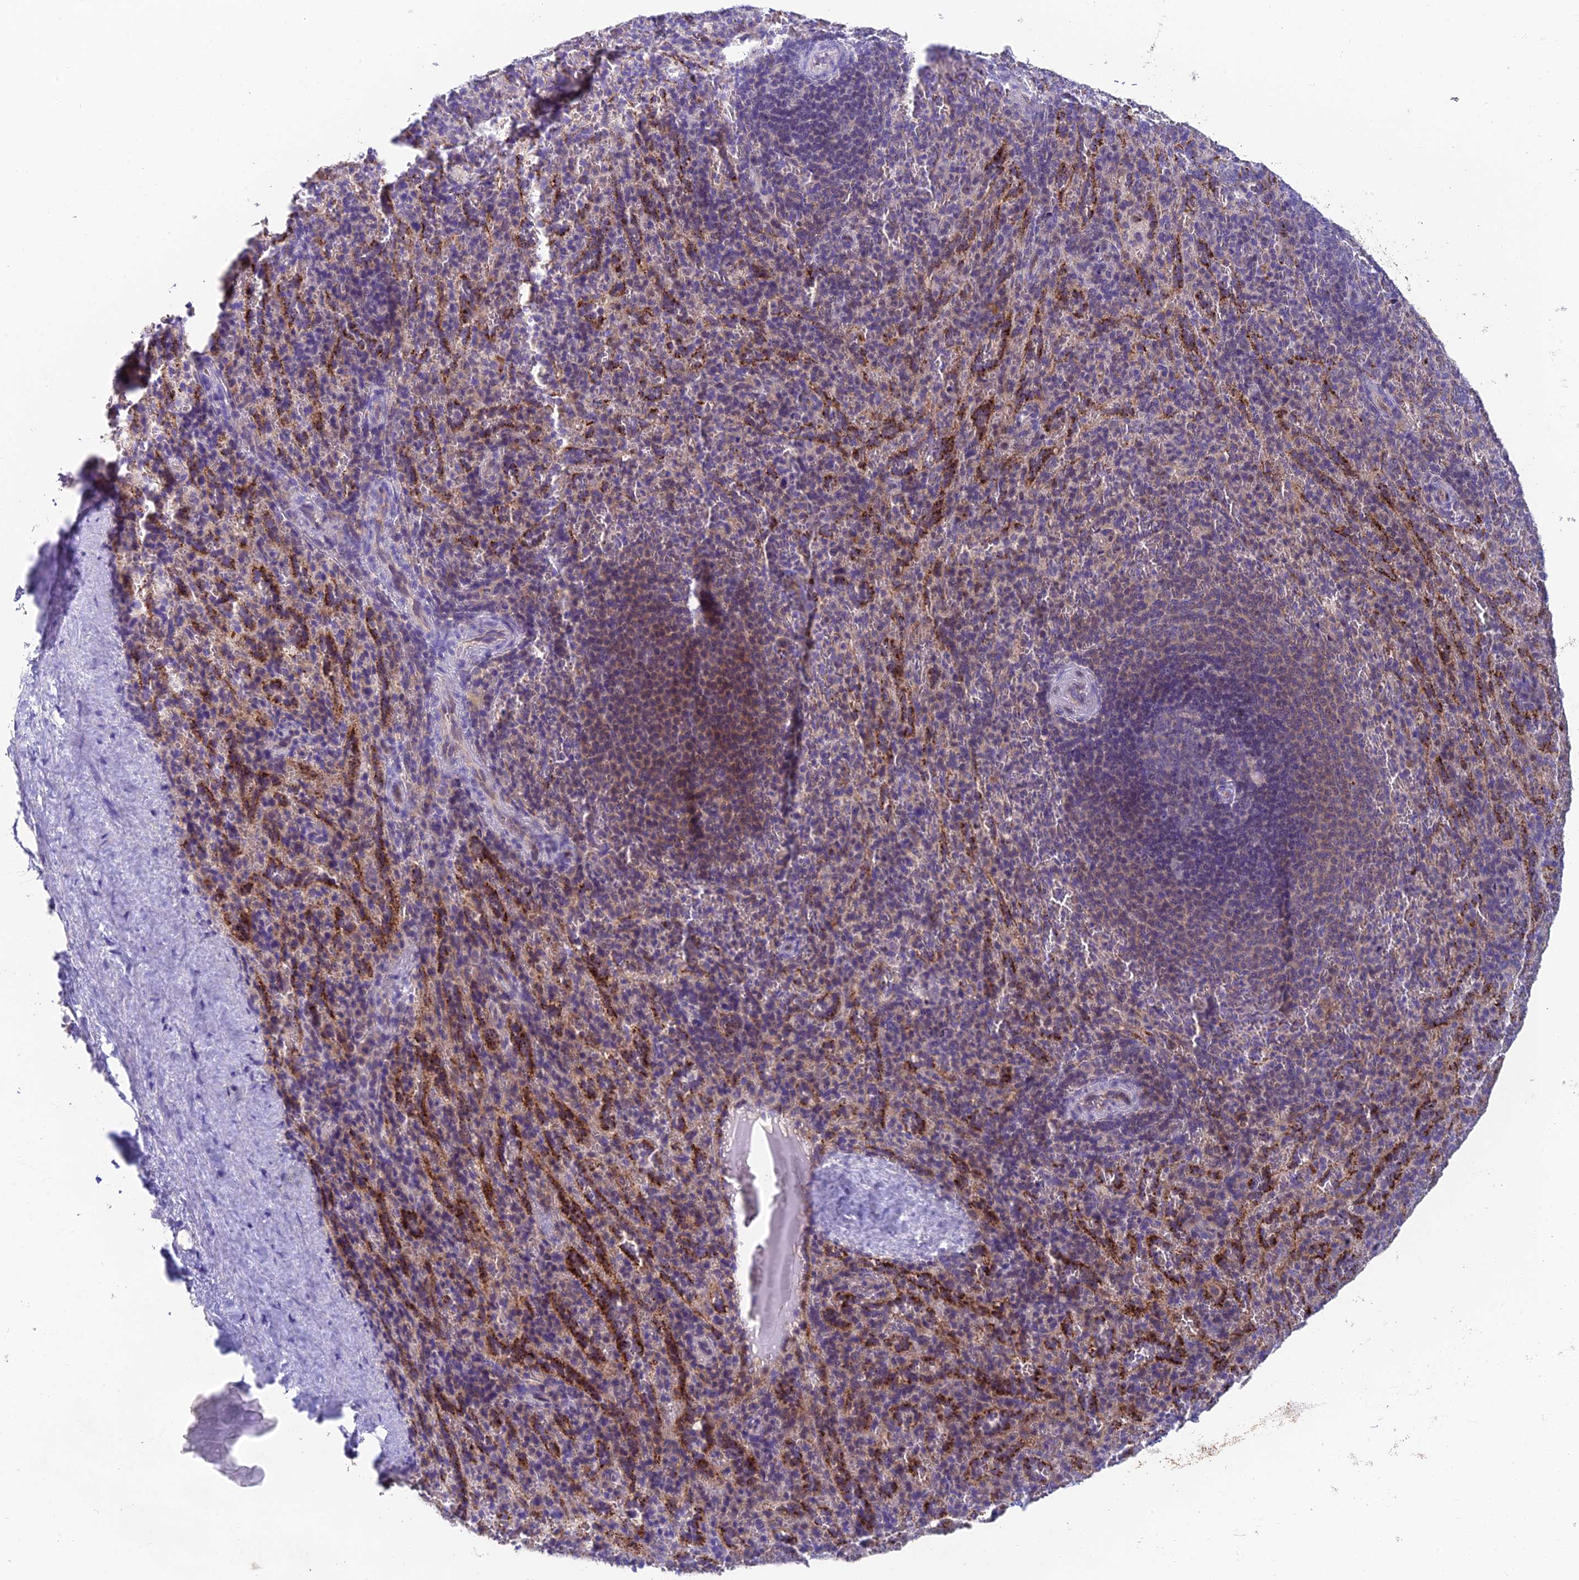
{"staining": {"intensity": "negative", "quantity": "none", "location": "none"}, "tissue": "spleen", "cell_type": "Cells in red pulp", "image_type": "normal", "snomed": [{"axis": "morphology", "description": "Normal tissue, NOS"}, {"axis": "topography", "description": "Spleen"}], "caption": "High magnification brightfield microscopy of normal spleen stained with DAB (brown) and counterstained with hematoxylin (blue): cells in red pulp show no significant positivity. Nuclei are stained in blue.", "gene": "ADAMTS13", "patient": {"sex": "female", "age": 21}}